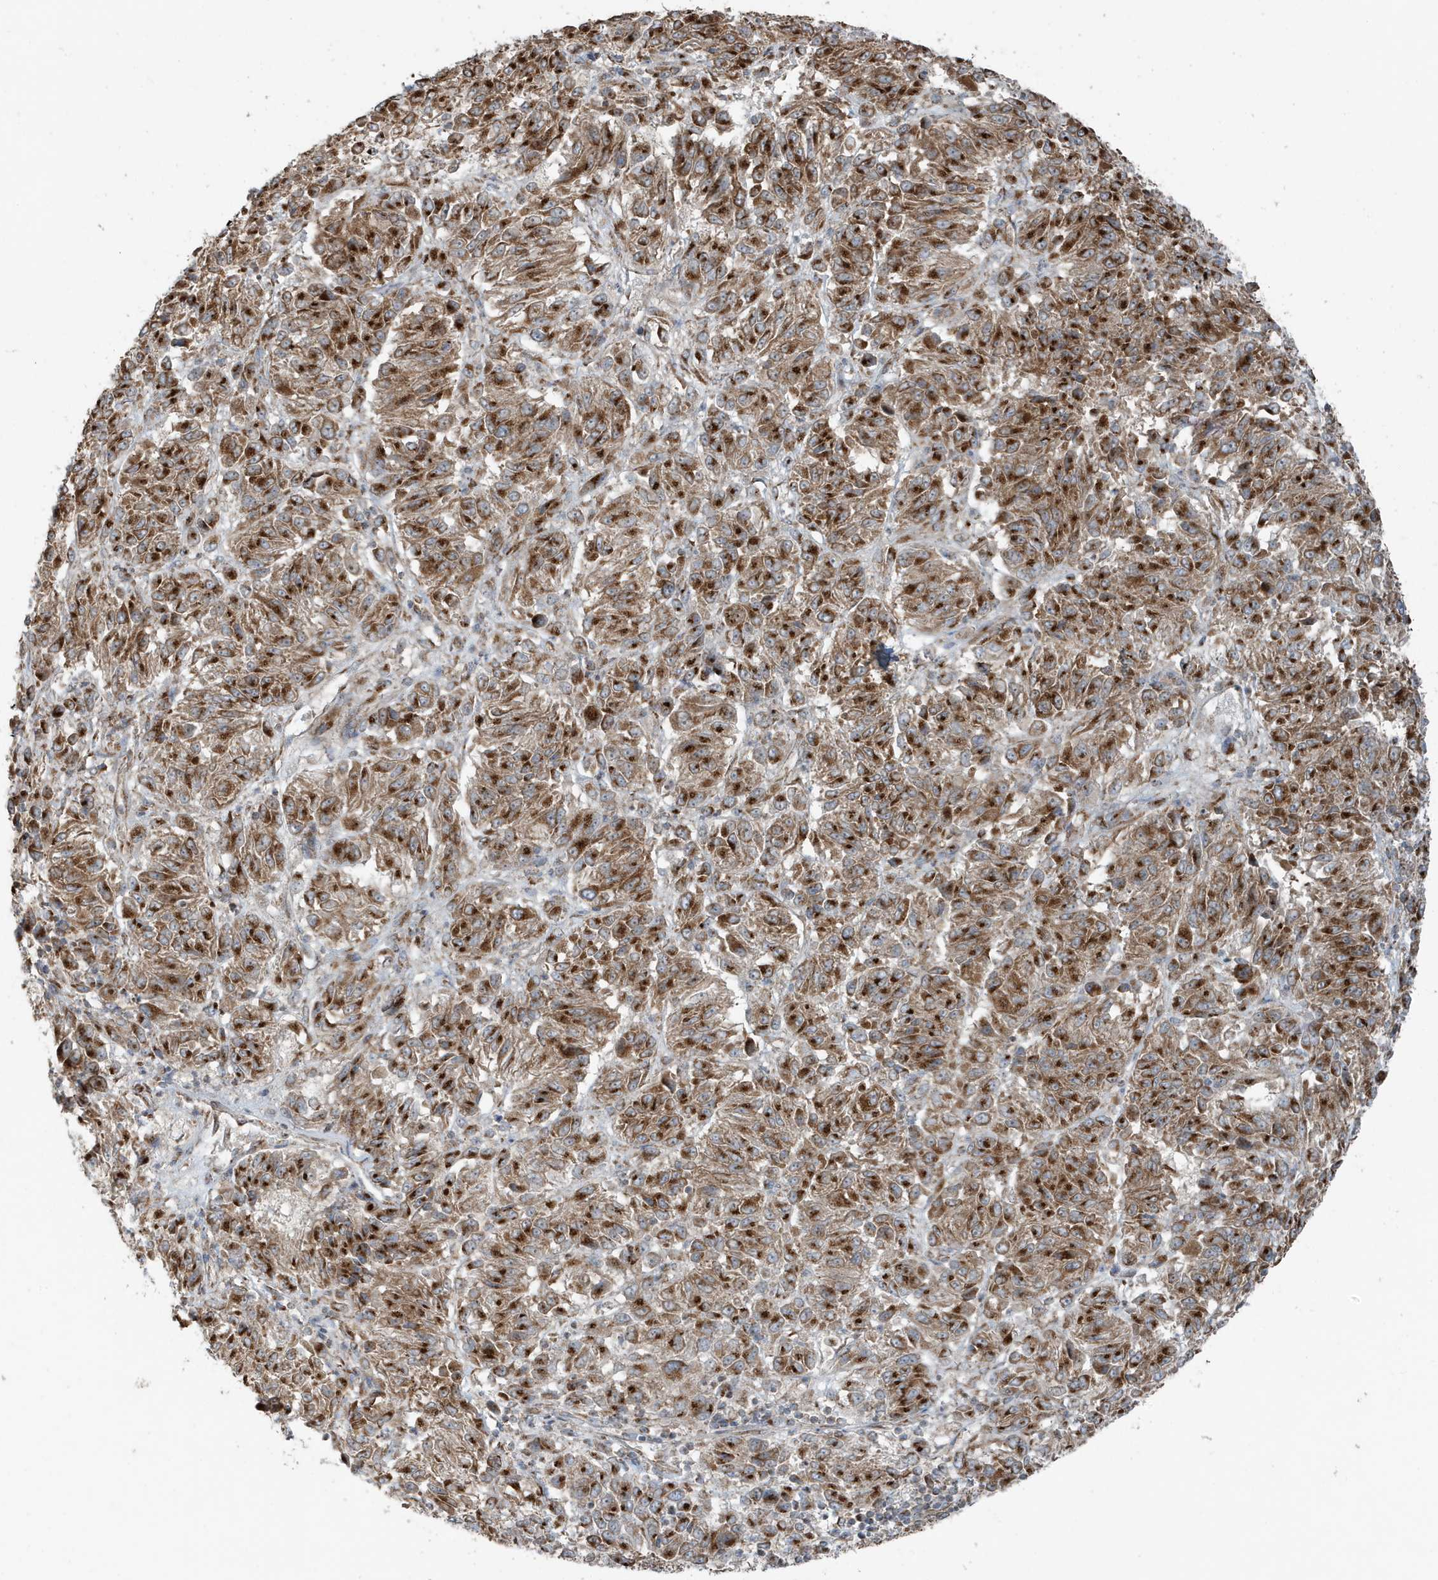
{"staining": {"intensity": "strong", "quantity": "25%-75%", "location": "cytoplasmic/membranous"}, "tissue": "melanoma", "cell_type": "Tumor cells", "image_type": "cancer", "snomed": [{"axis": "morphology", "description": "Malignant melanoma, Metastatic site"}, {"axis": "topography", "description": "Lung"}], "caption": "A brown stain labels strong cytoplasmic/membranous positivity of a protein in malignant melanoma (metastatic site) tumor cells.", "gene": "GOLGA4", "patient": {"sex": "male", "age": 64}}